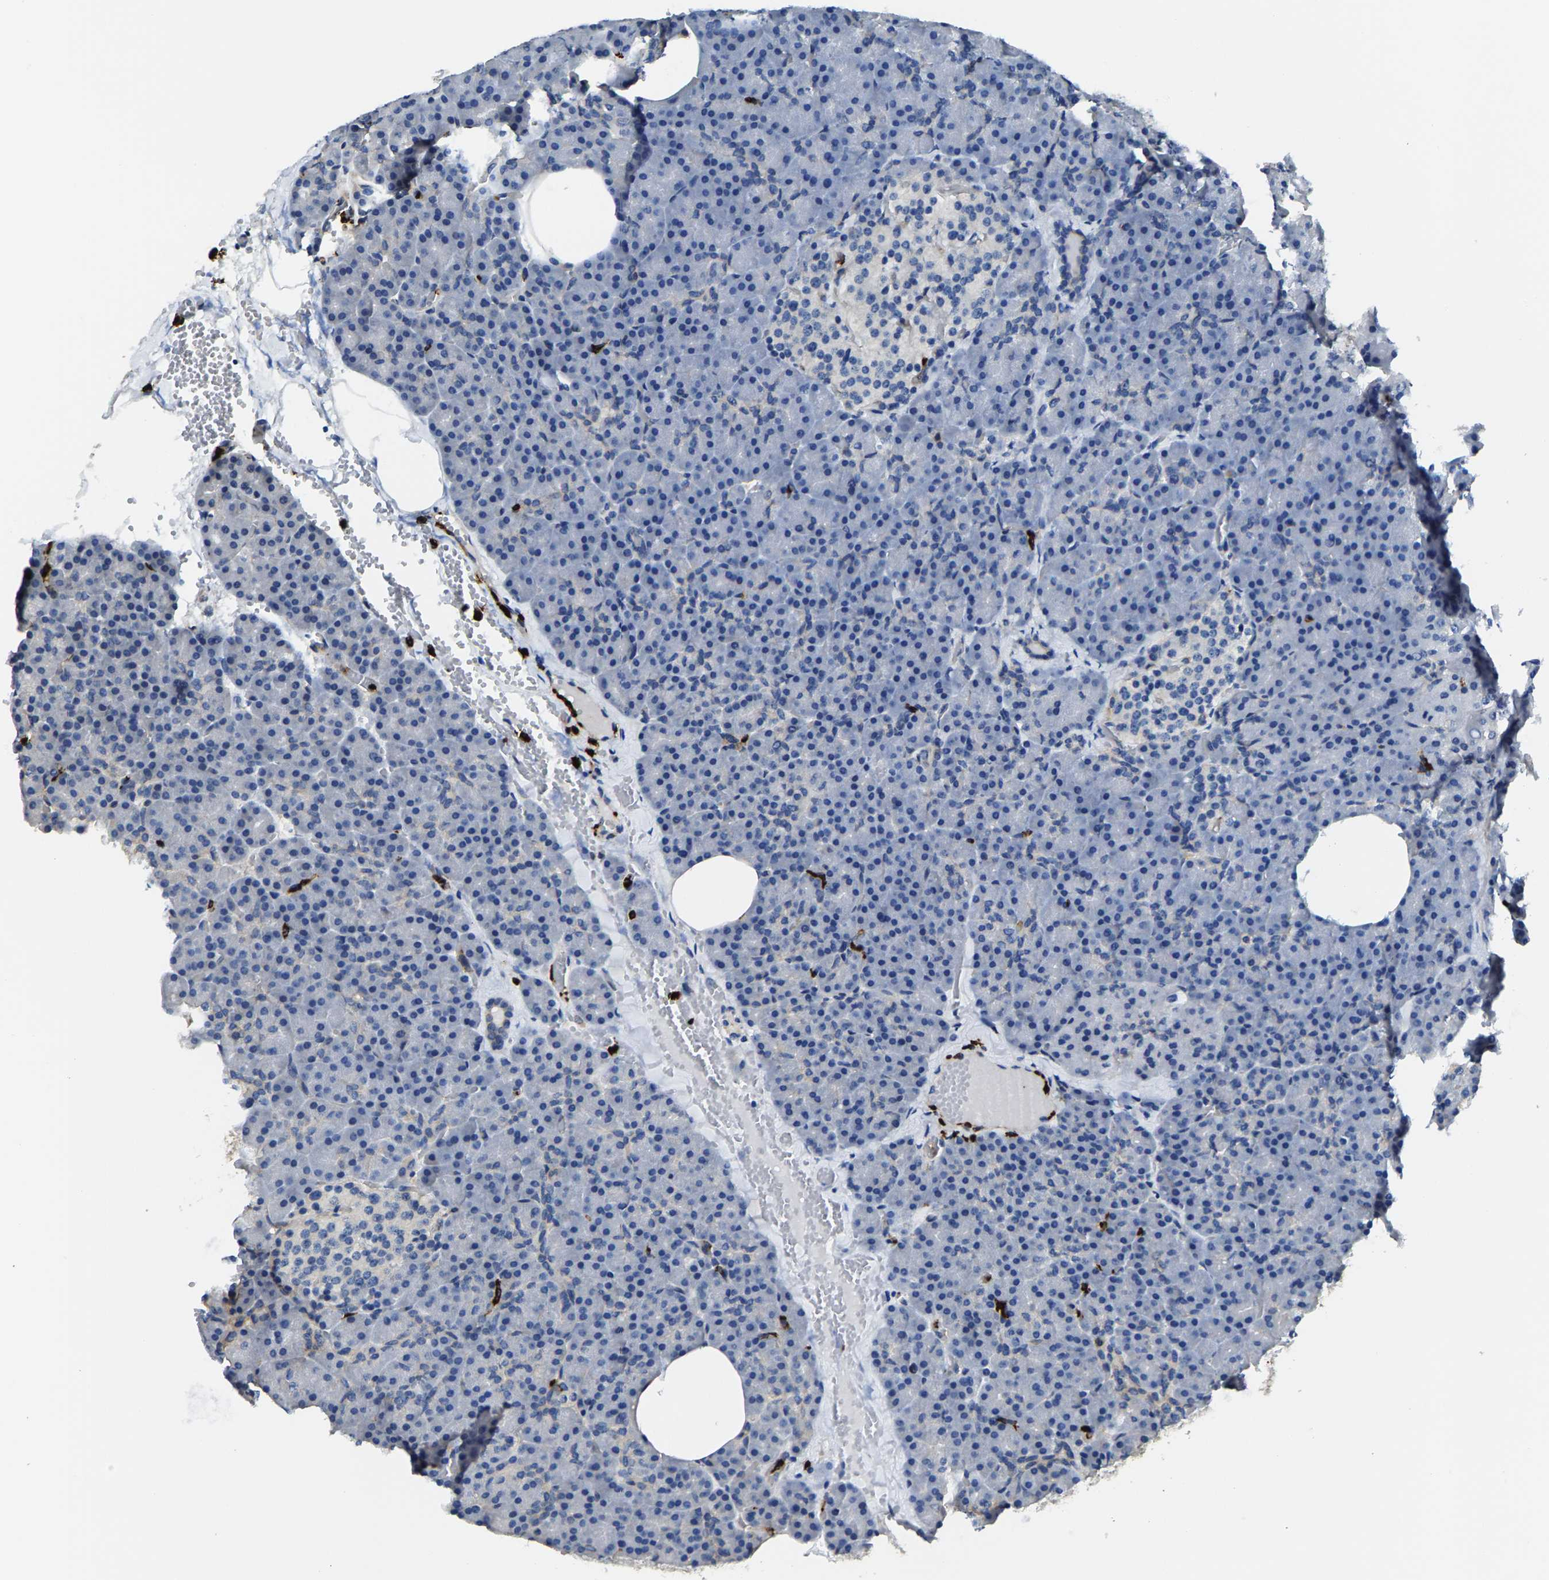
{"staining": {"intensity": "negative", "quantity": "none", "location": "none"}, "tissue": "pancreas", "cell_type": "Exocrine glandular cells", "image_type": "normal", "snomed": [{"axis": "morphology", "description": "Normal tissue, NOS"}, {"axis": "morphology", "description": "Carcinoid, malignant, NOS"}, {"axis": "topography", "description": "Pancreas"}], "caption": "Pancreas stained for a protein using IHC demonstrates no staining exocrine glandular cells.", "gene": "TRAF6", "patient": {"sex": "female", "age": 35}}